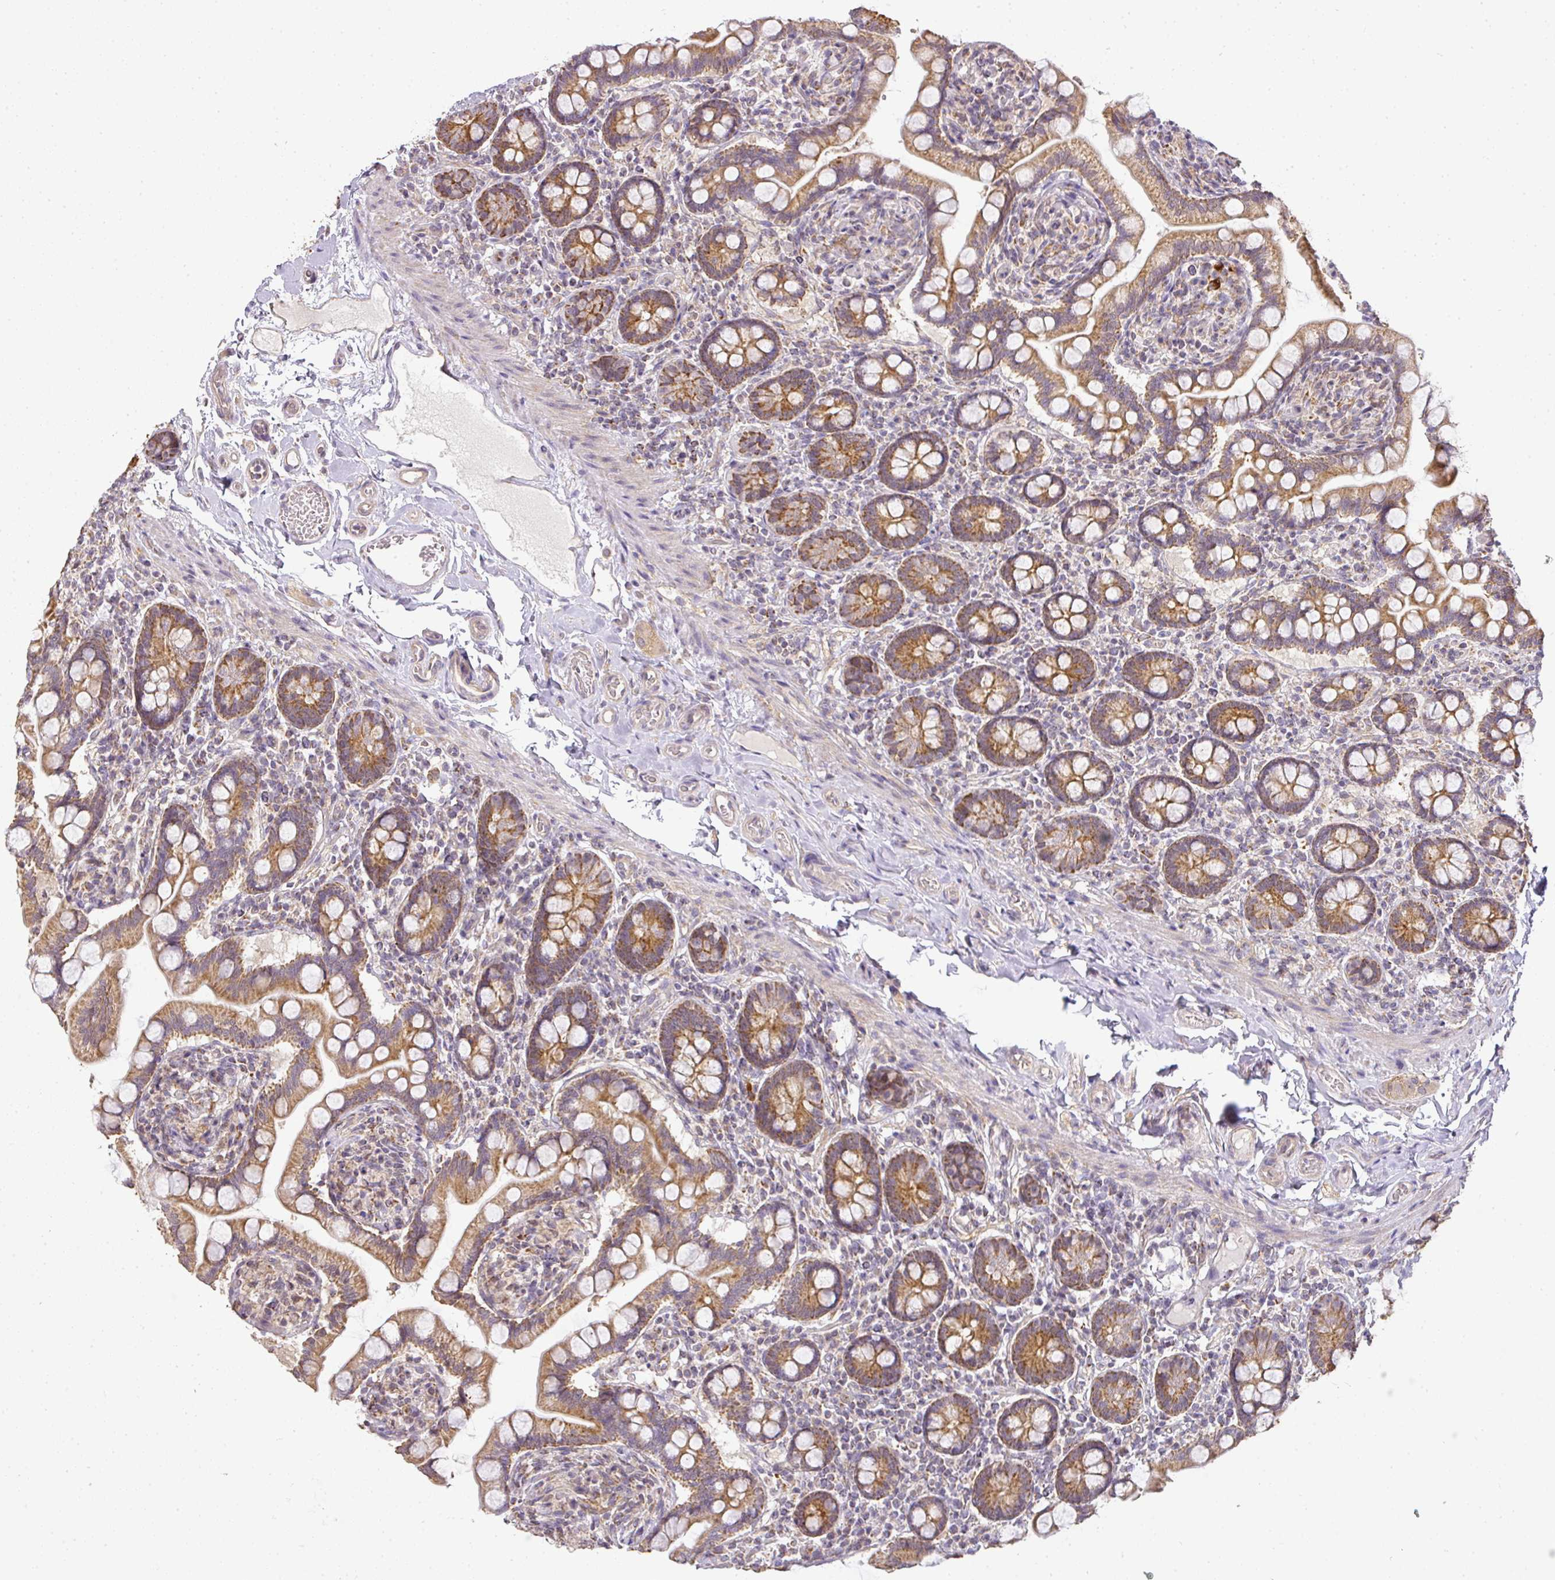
{"staining": {"intensity": "moderate", "quantity": ">75%", "location": "cytoplasmic/membranous"}, "tissue": "small intestine", "cell_type": "Glandular cells", "image_type": "normal", "snomed": [{"axis": "morphology", "description": "Normal tissue, NOS"}, {"axis": "topography", "description": "Small intestine"}], "caption": "Normal small intestine reveals moderate cytoplasmic/membranous positivity in about >75% of glandular cells, visualized by immunohistochemistry.", "gene": "MYOM2", "patient": {"sex": "female", "age": 64}}